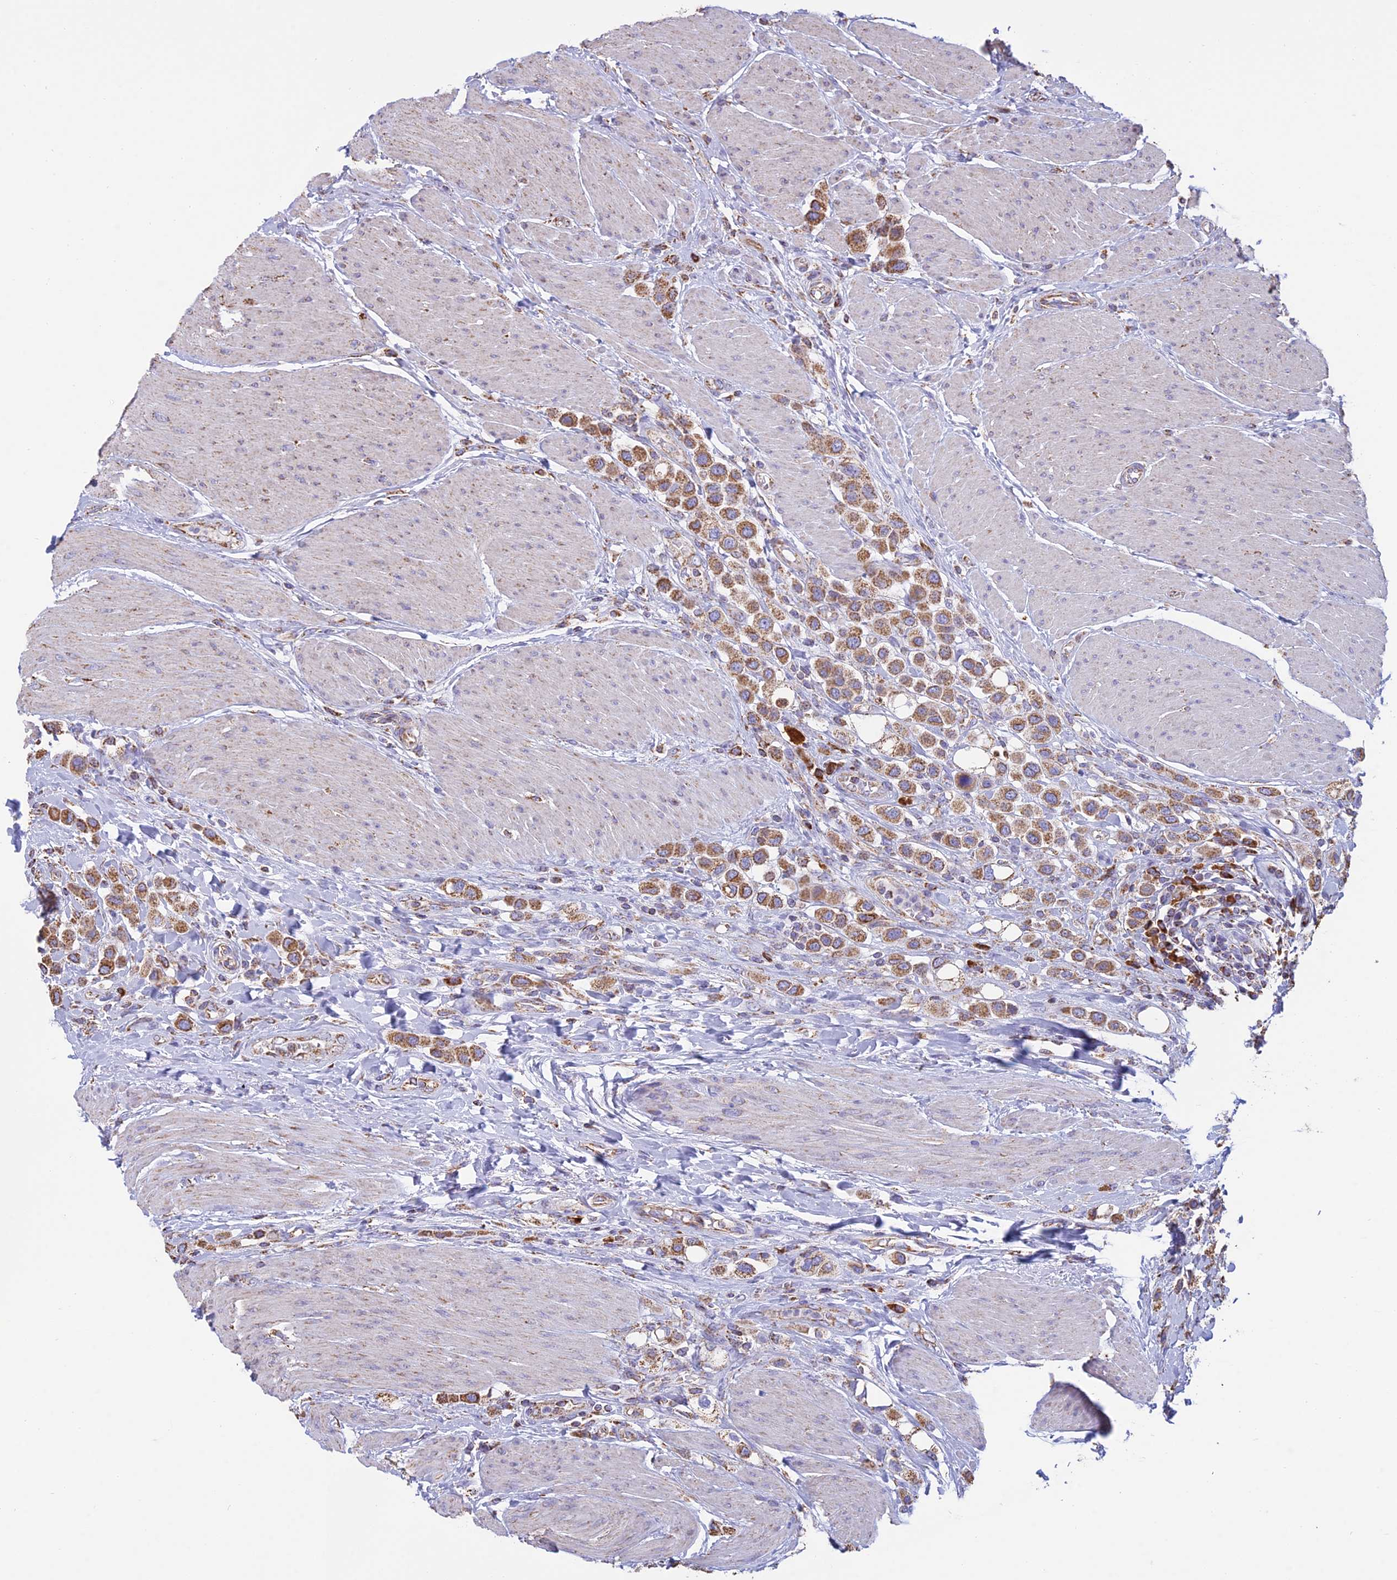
{"staining": {"intensity": "moderate", "quantity": ">75%", "location": "cytoplasmic/membranous"}, "tissue": "urothelial cancer", "cell_type": "Tumor cells", "image_type": "cancer", "snomed": [{"axis": "morphology", "description": "Urothelial carcinoma, High grade"}, {"axis": "topography", "description": "Urinary bladder"}], "caption": "Urothelial cancer stained with DAB immunohistochemistry (IHC) reveals medium levels of moderate cytoplasmic/membranous positivity in about >75% of tumor cells. Immunohistochemistry (ihc) stains the protein in brown and the nuclei are stained blue.", "gene": "OR2W3", "patient": {"sex": "male", "age": 50}}